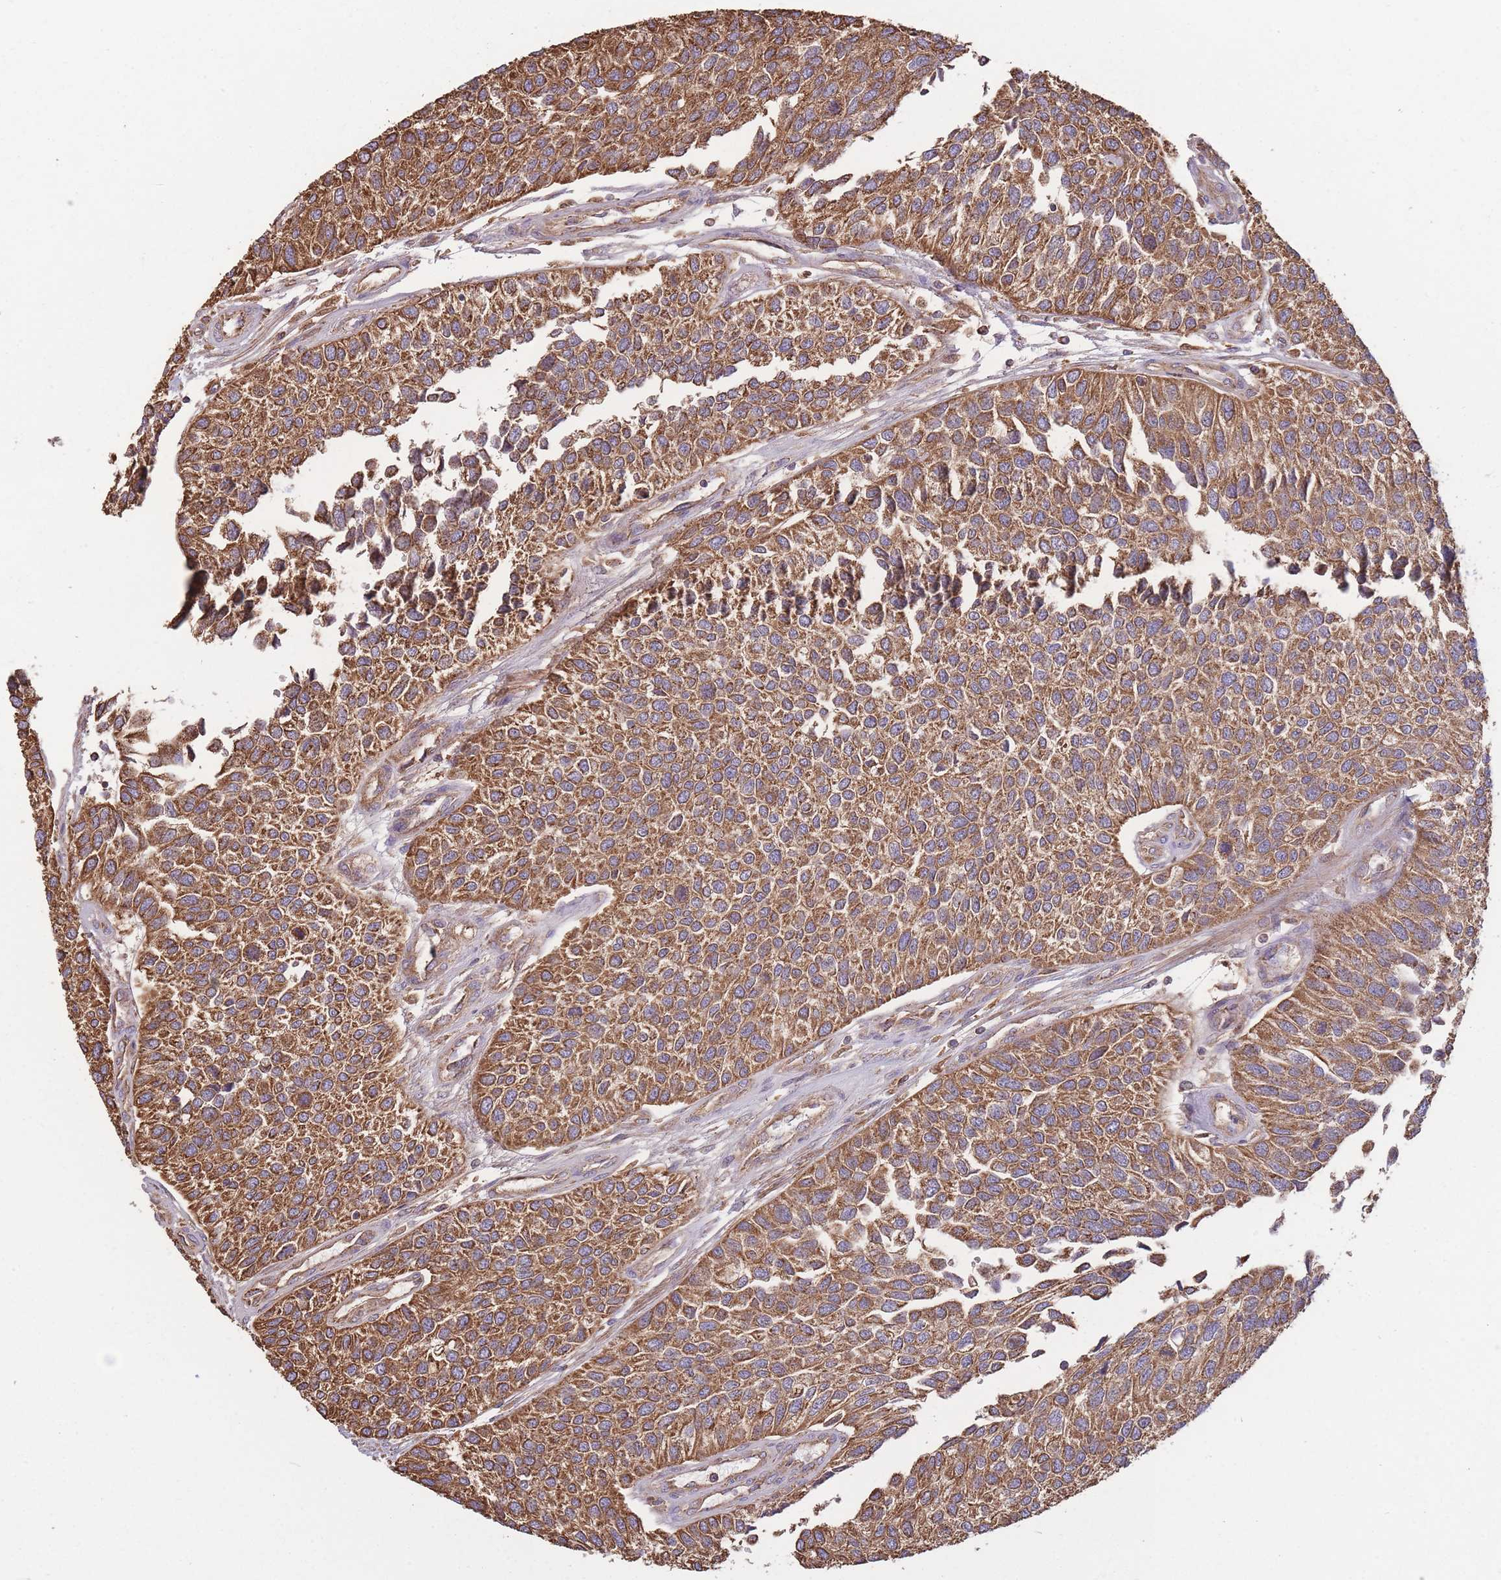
{"staining": {"intensity": "strong", "quantity": ">75%", "location": "cytoplasmic/membranous"}, "tissue": "urothelial cancer", "cell_type": "Tumor cells", "image_type": "cancer", "snomed": [{"axis": "morphology", "description": "Urothelial carcinoma, NOS"}, {"axis": "topography", "description": "Urinary bladder"}], "caption": "Urothelial cancer stained with a brown dye displays strong cytoplasmic/membranous positive staining in approximately >75% of tumor cells.", "gene": "KIF16B", "patient": {"sex": "male", "age": 55}}